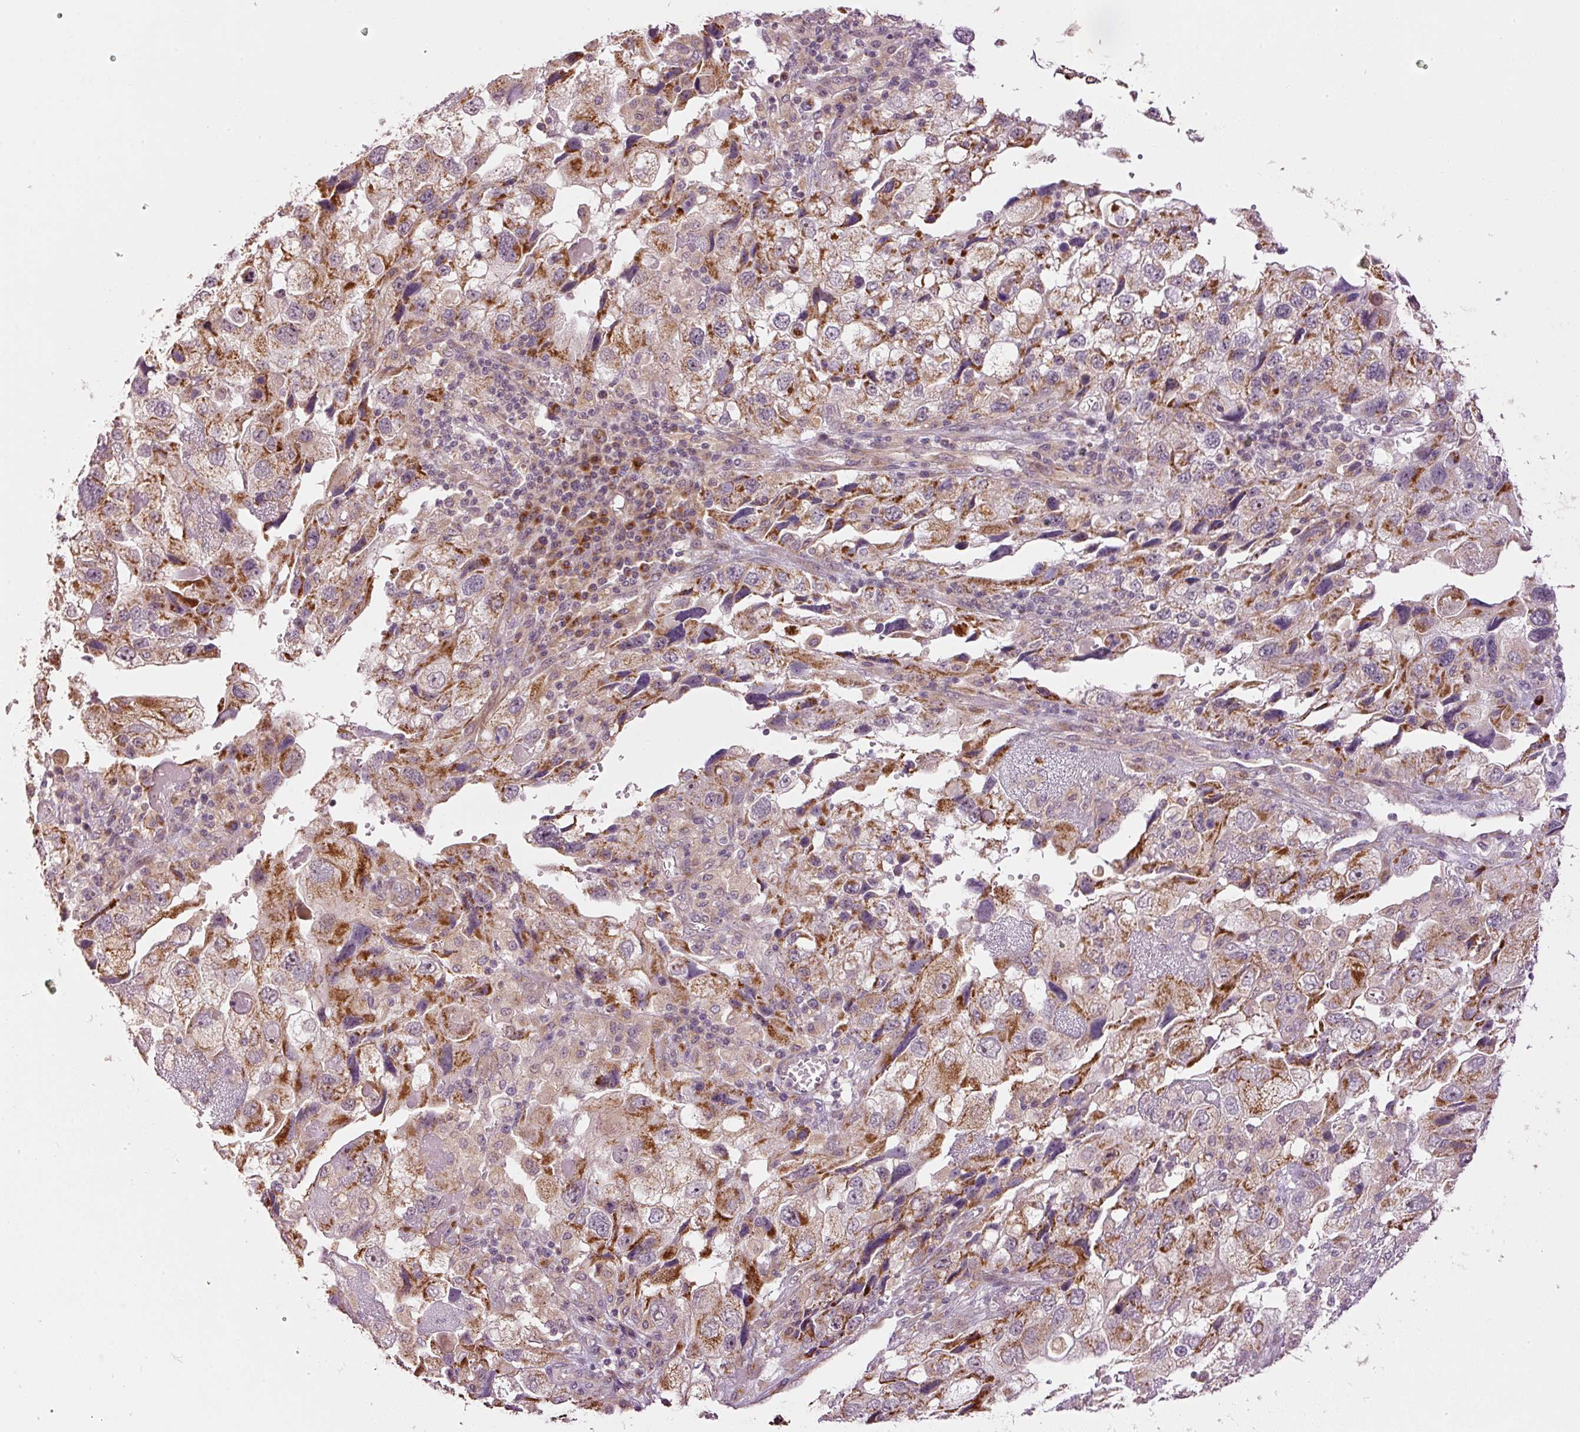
{"staining": {"intensity": "strong", "quantity": "25%-75%", "location": "cytoplasmic/membranous"}, "tissue": "endometrial cancer", "cell_type": "Tumor cells", "image_type": "cancer", "snomed": [{"axis": "morphology", "description": "Adenocarcinoma, NOS"}, {"axis": "topography", "description": "Endometrium"}], "caption": "Endometrial adenocarcinoma stained with immunohistochemistry exhibits strong cytoplasmic/membranous positivity in about 25%-75% of tumor cells.", "gene": "CDC20B", "patient": {"sex": "female", "age": 49}}